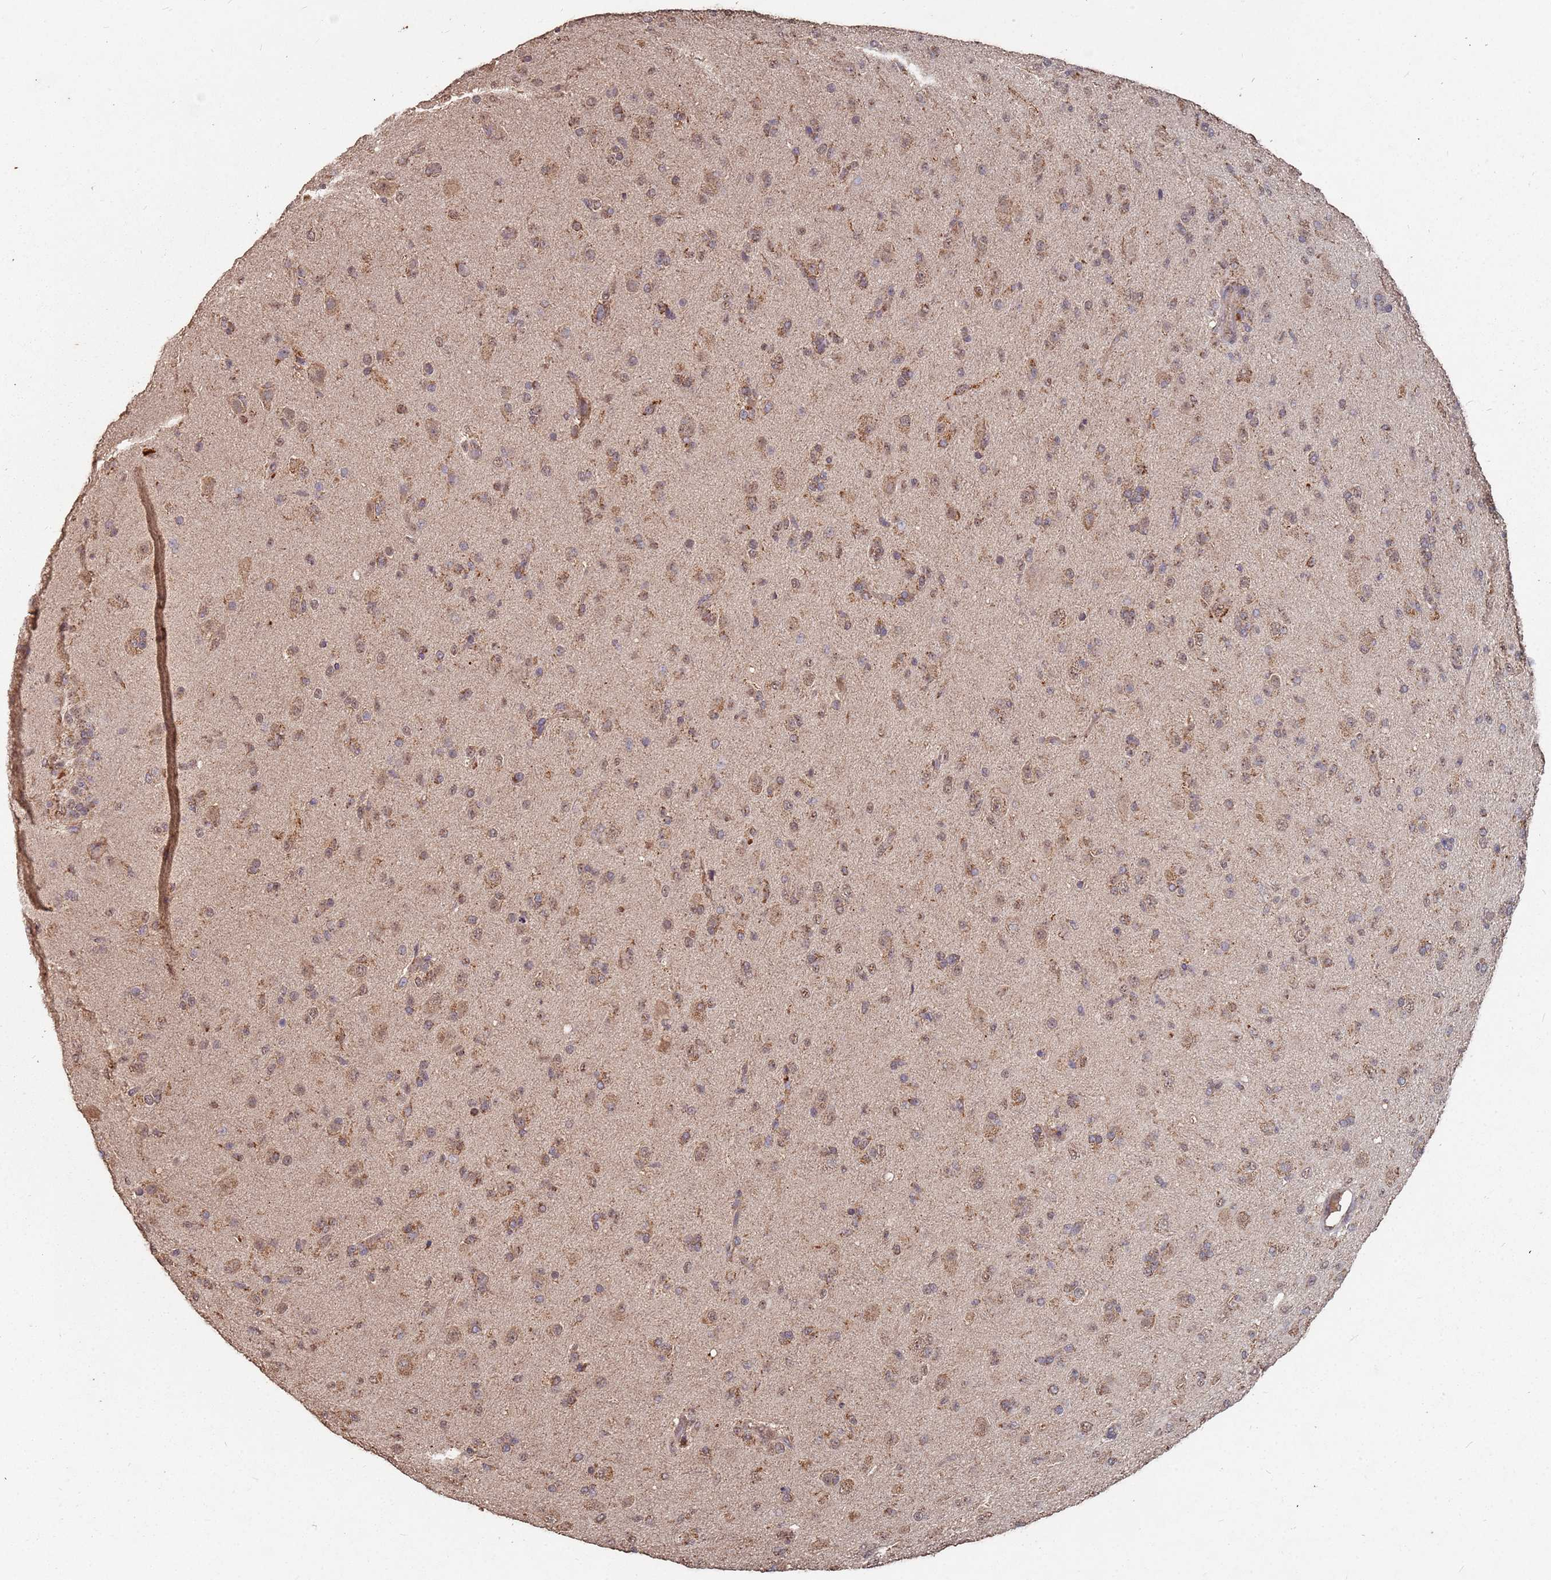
{"staining": {"intensity": "moderate", "quantity": ">75%", "location": "cytoplasmic/membranous,nuclear"}, "tissue": "glioma", "cell_type": "Tumor cells", "image_type": "cancer", "snomed": [{"axis": "morphology", "description": "Glioma, malignant, Low grade"}, {"axis": "topography", "description": "Brain"}], "caption": "Immunohistochemical staining of malignant glioma (low-grade) displays medium levels of moderate cytoplasmic/membranous and nuclear expression in about >75% of tumor cells.", "gene": "PRORP", "patient": {"sex": "male", "age": 65}}